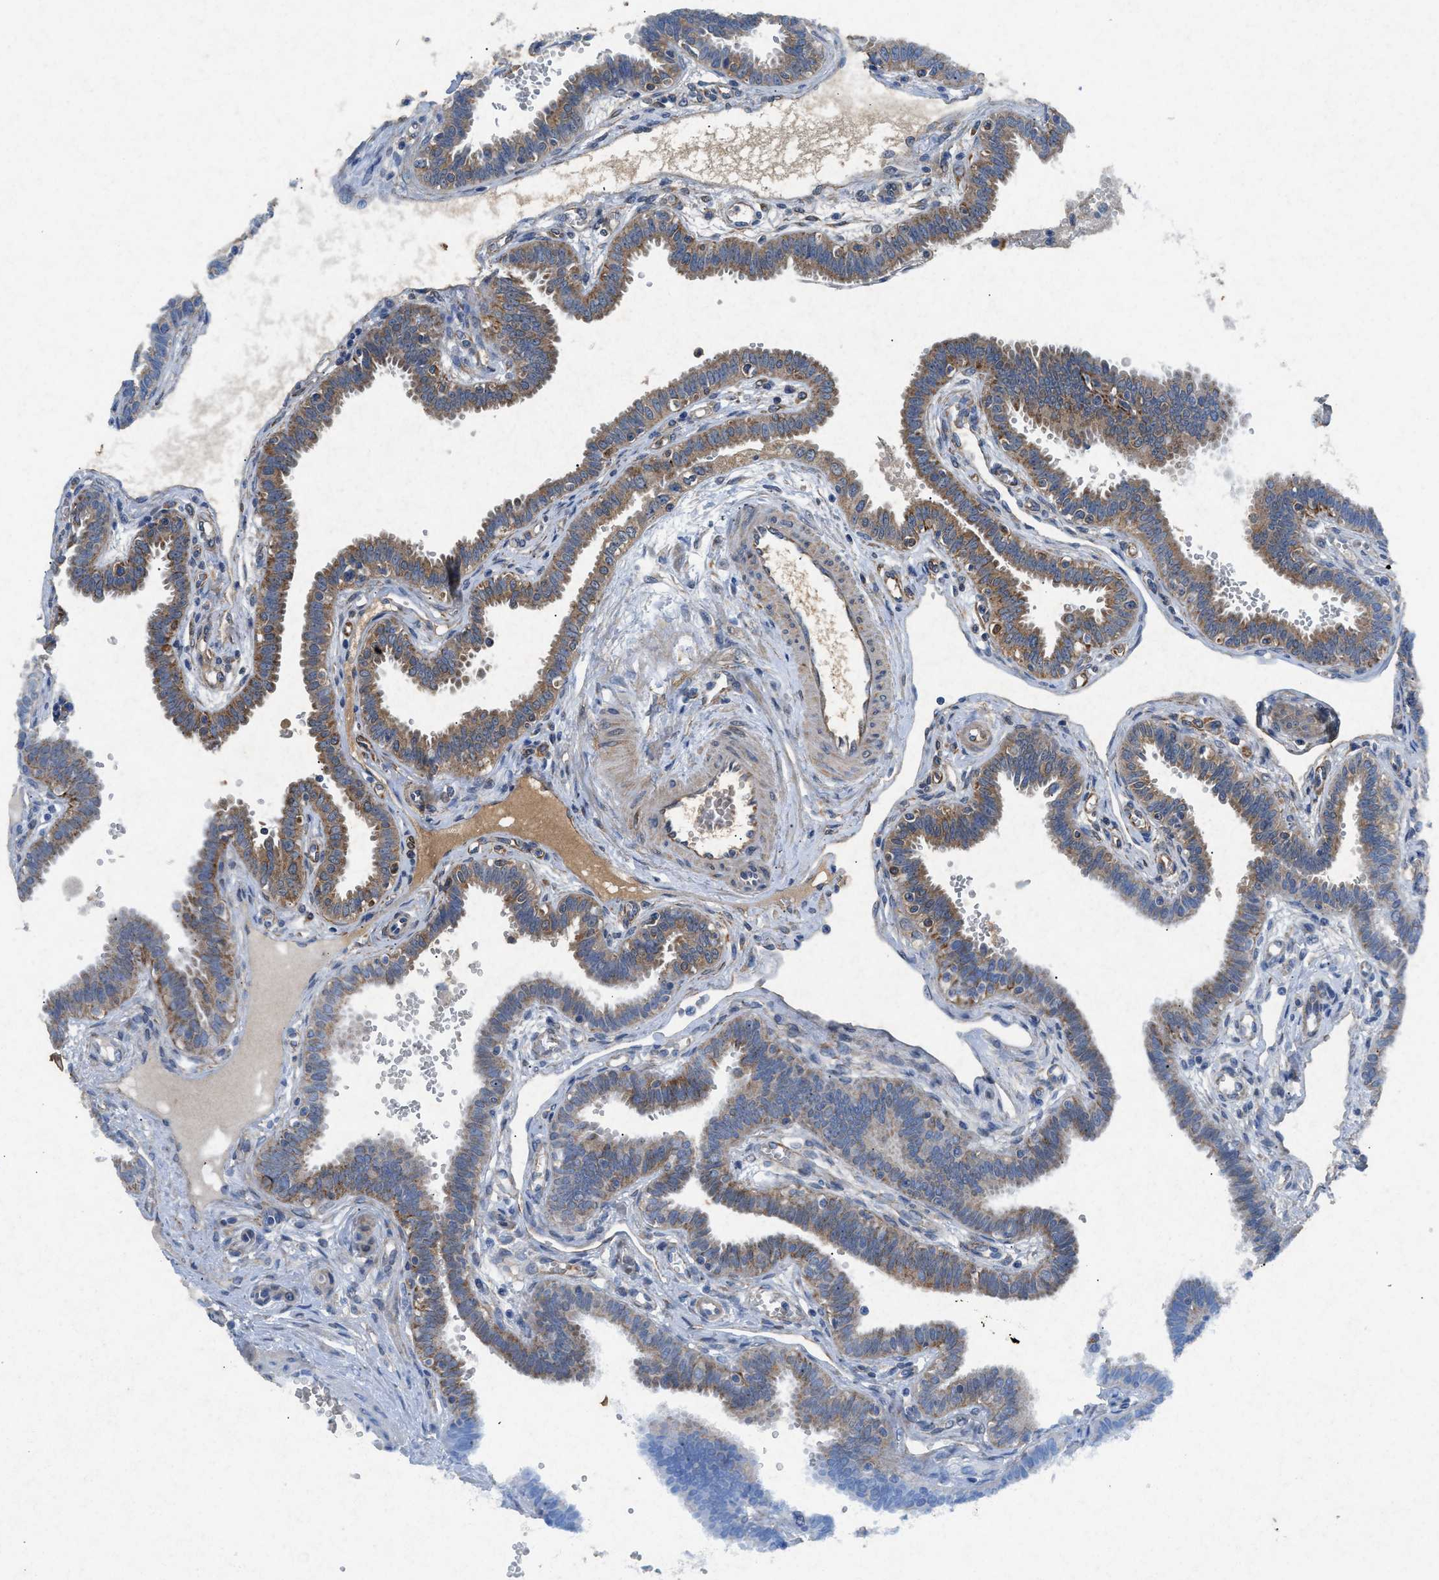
{"staining": {"intensity": "moderate", "quantity": ">75%", "location": "cytoplasmic/membranous"}, "tissue": "fallopian tube", "cell_type": "Glandular cells", "image_type": "normal", "snomed": [{"axis": "morphology", "description": "Normal tissue, NOS"}, {"axis": "topography", "description": "Fallopian tube"}], "caption": "DAB immunohistochemical staining of benign fallopian tube reveals moderate cytoplasmic/membranous protein positivity in approximately >75% of glandular cells.", "gene": "CDK15", "patient": {"sex": "female", "age": 32}}